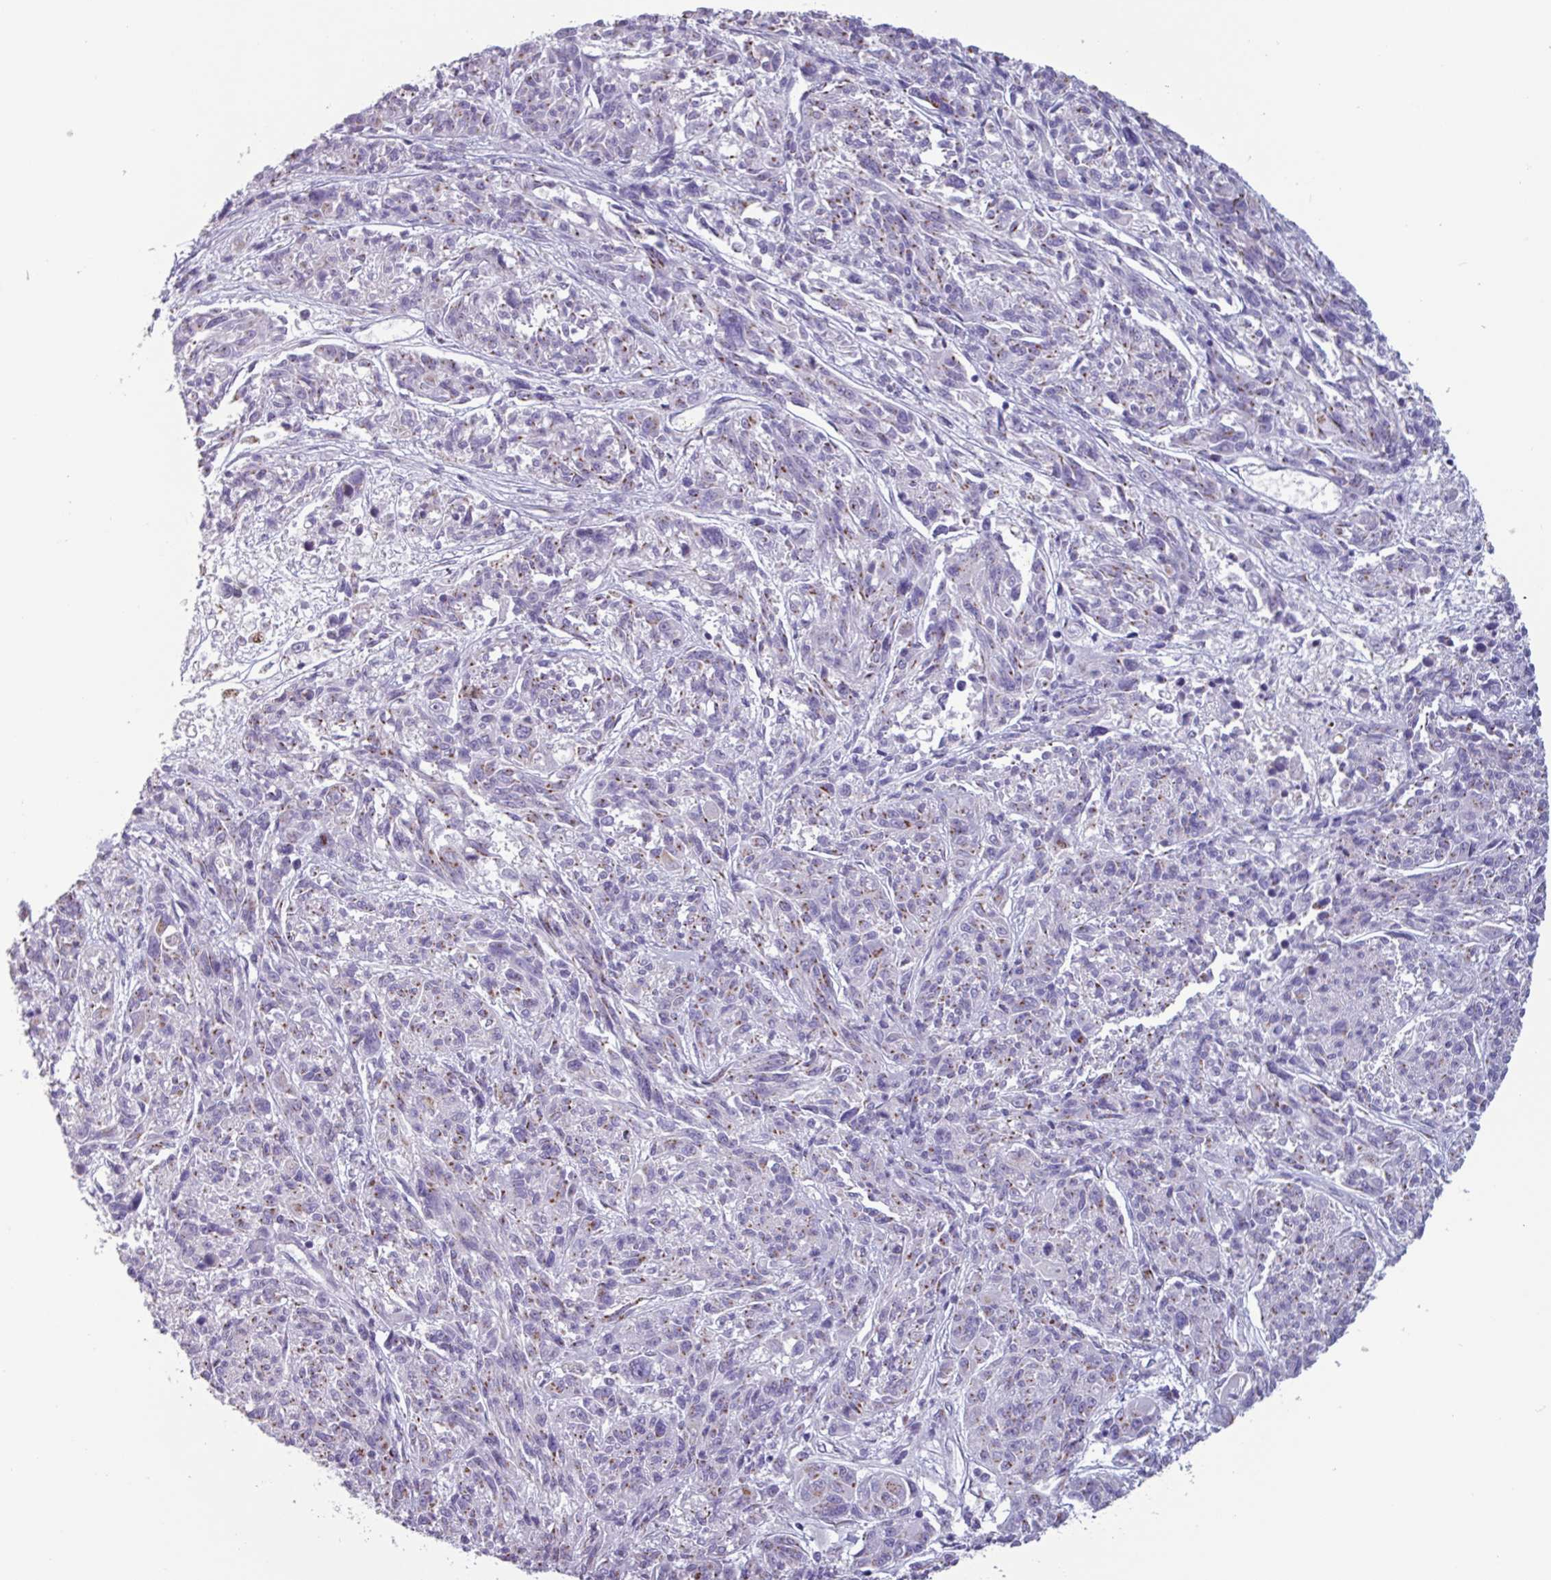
{"staining": {"intensity": "weak", "quantity": "25%-75%", "location": "cytoplasmic/membranous"}, "tissue": "melanoma", "cell_type": "Tumor cells", "image_type": "cancer", "snomed": [{"axis": "morphology", "description": "Malignant melanoma, NOS"}, {"axis": "topography", "description": "Skin"}], "caption": "An image of human malignant melanoma stained for a protein demonstrates weak cytoplasmic/membranous brown staining in tumor cells.", "gene": "ADGRE1", "patient": {"sex": "male", "age": 53}}